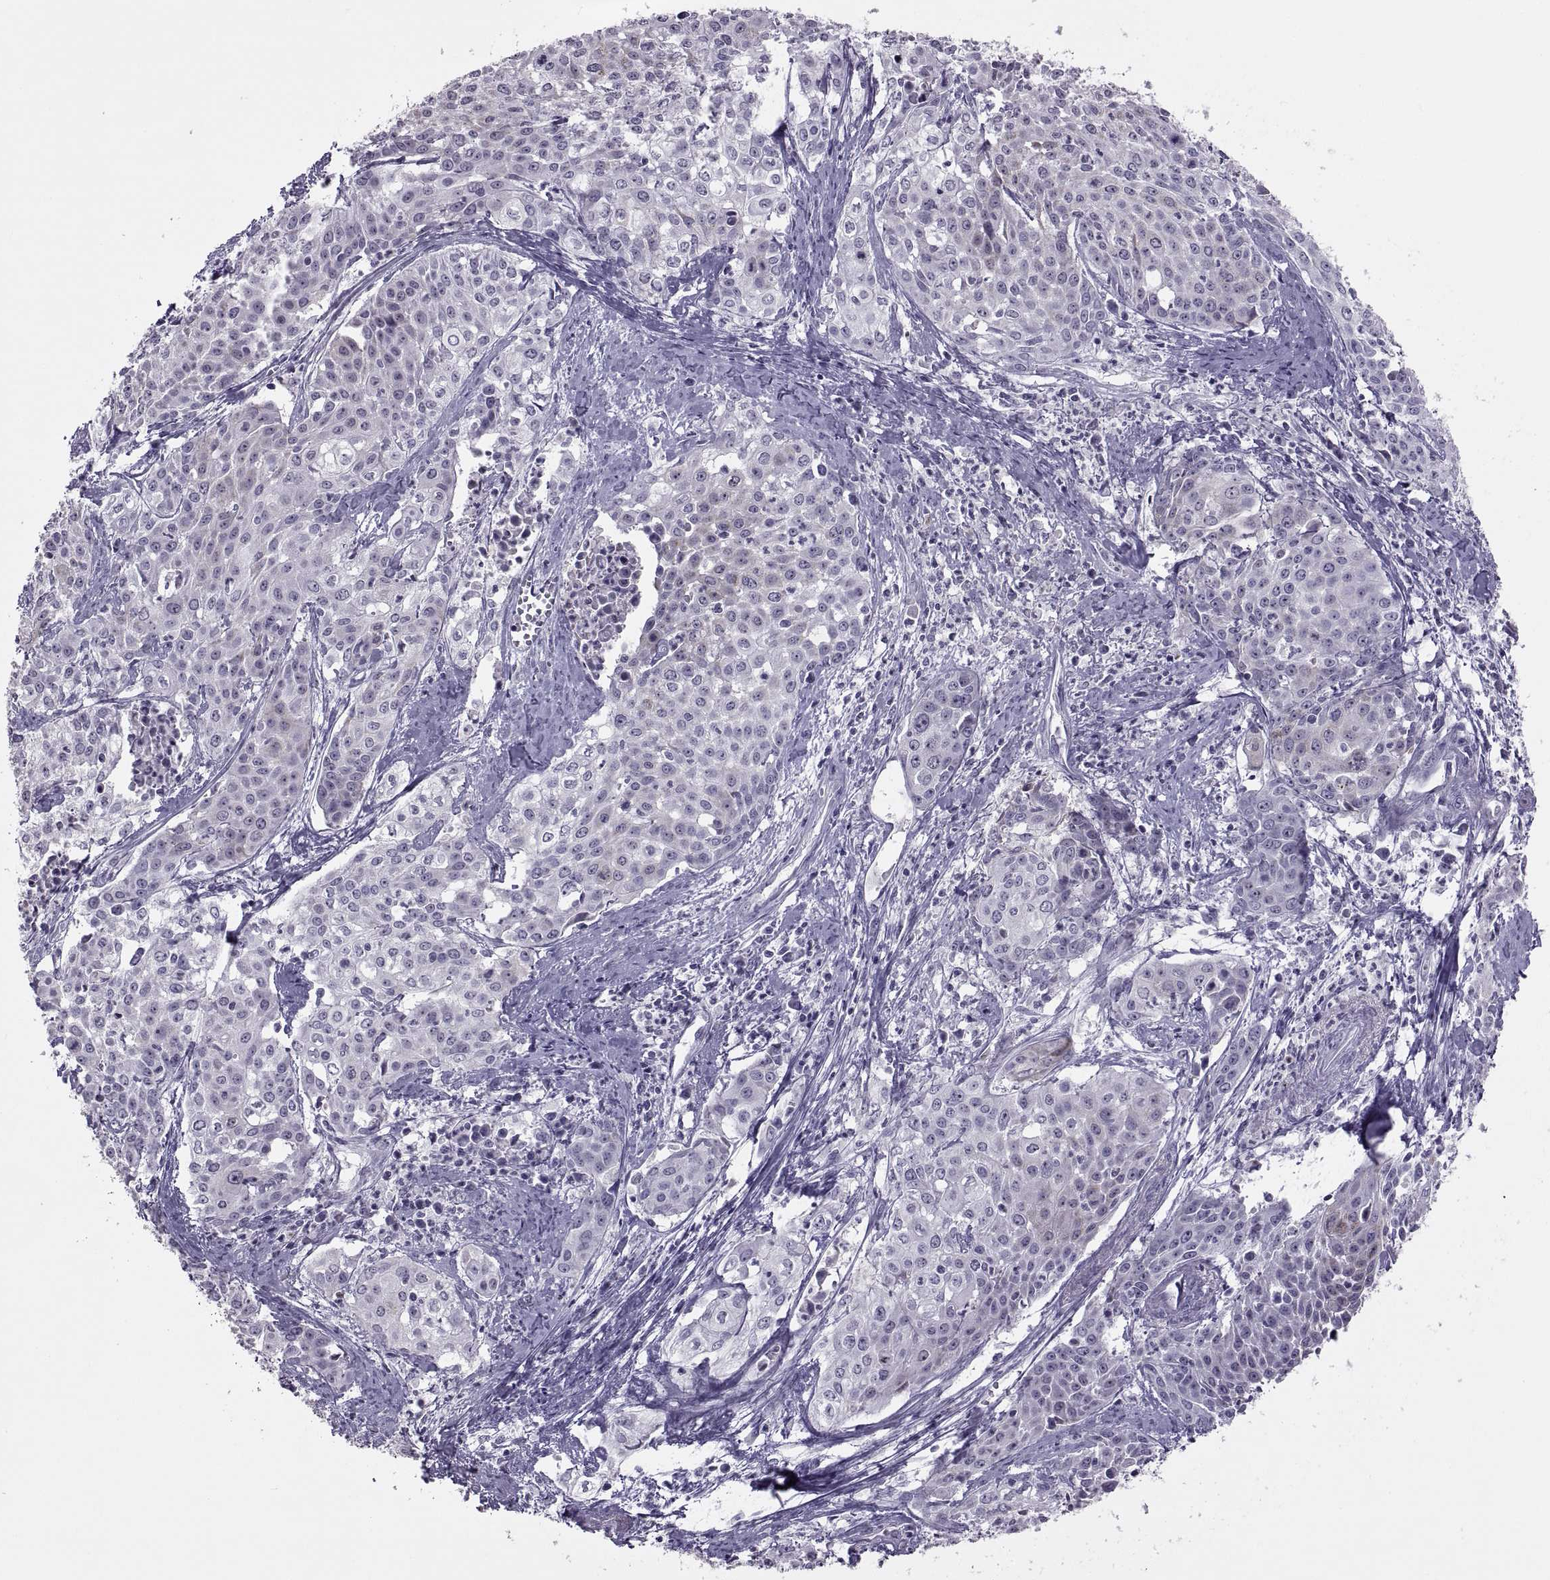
{"staining": {"intensity": "negative", "quantity": "none", "location": "none"}, "tissue": "cervical cancer", "cell_type": "Tumor cells", "image_type": "cancer", "snomed": [{"axis": "morphology", "description": "Squamous cell carcinoma, NOS"}, {"axis": "topography", "description": "Cervix"}], "caption": "Micrograph shows no significant protein staining in tumor cells of cervical cancer.", "gene": "ASIC2", "patient": {"sex": "female", "age": 39}}